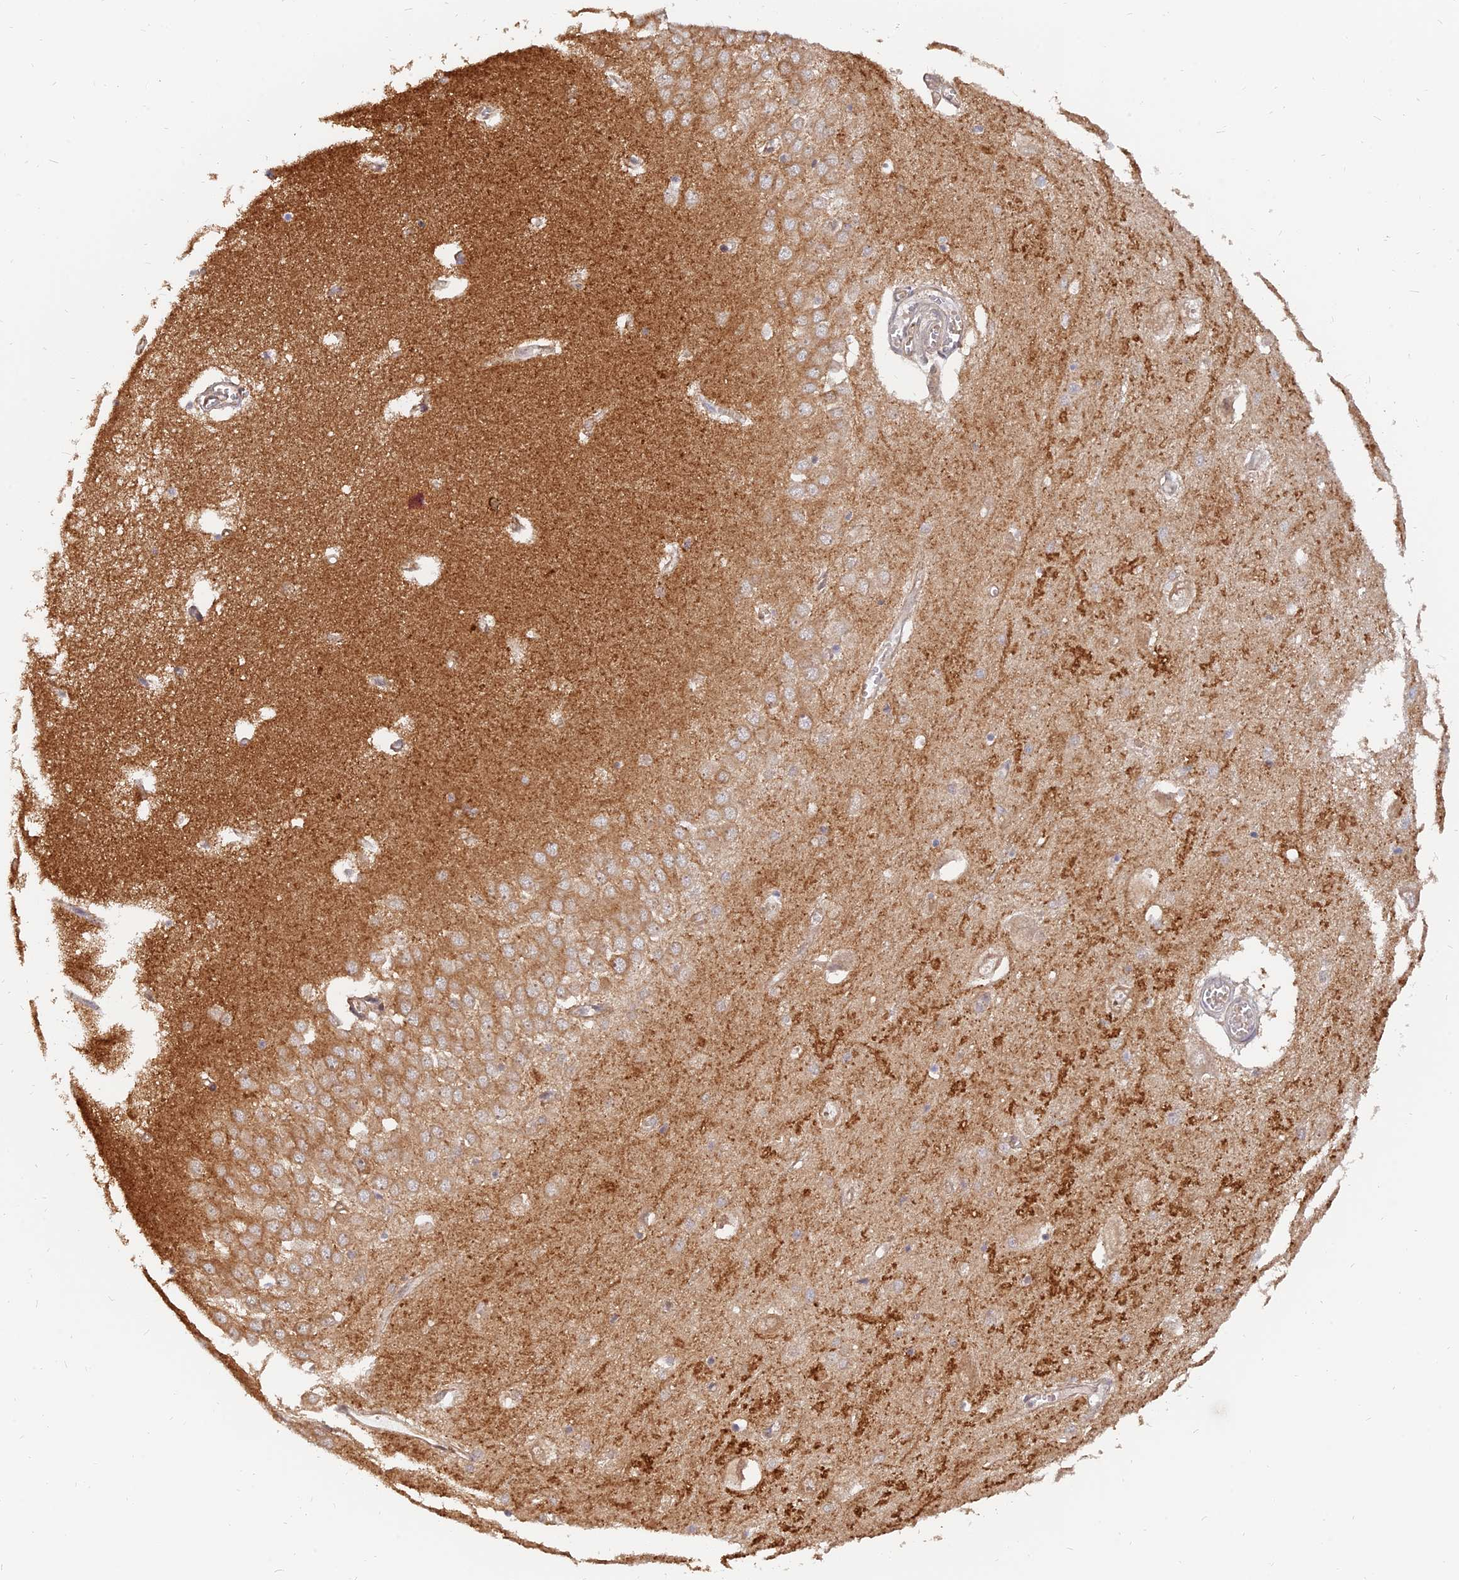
{"staining": {"intensity": "weak", "quantity": "<25%", "location": "cytoplasmic/membranous"}, "tissue": "hippocampus", "cell_type": "Glial cells", "image_type": "normal", "snomed": [{"axis": "morphology", "description": "Normal tissue, NOS"}, {"axis": "topography", "description": "Hippocampus"}], "caption": "DAB immunohistochemical staining of normal hippocampus reveals no significant expression in glial cells.", "gene": "WDR41", "patient": {"sex": "male", "age": 70}}